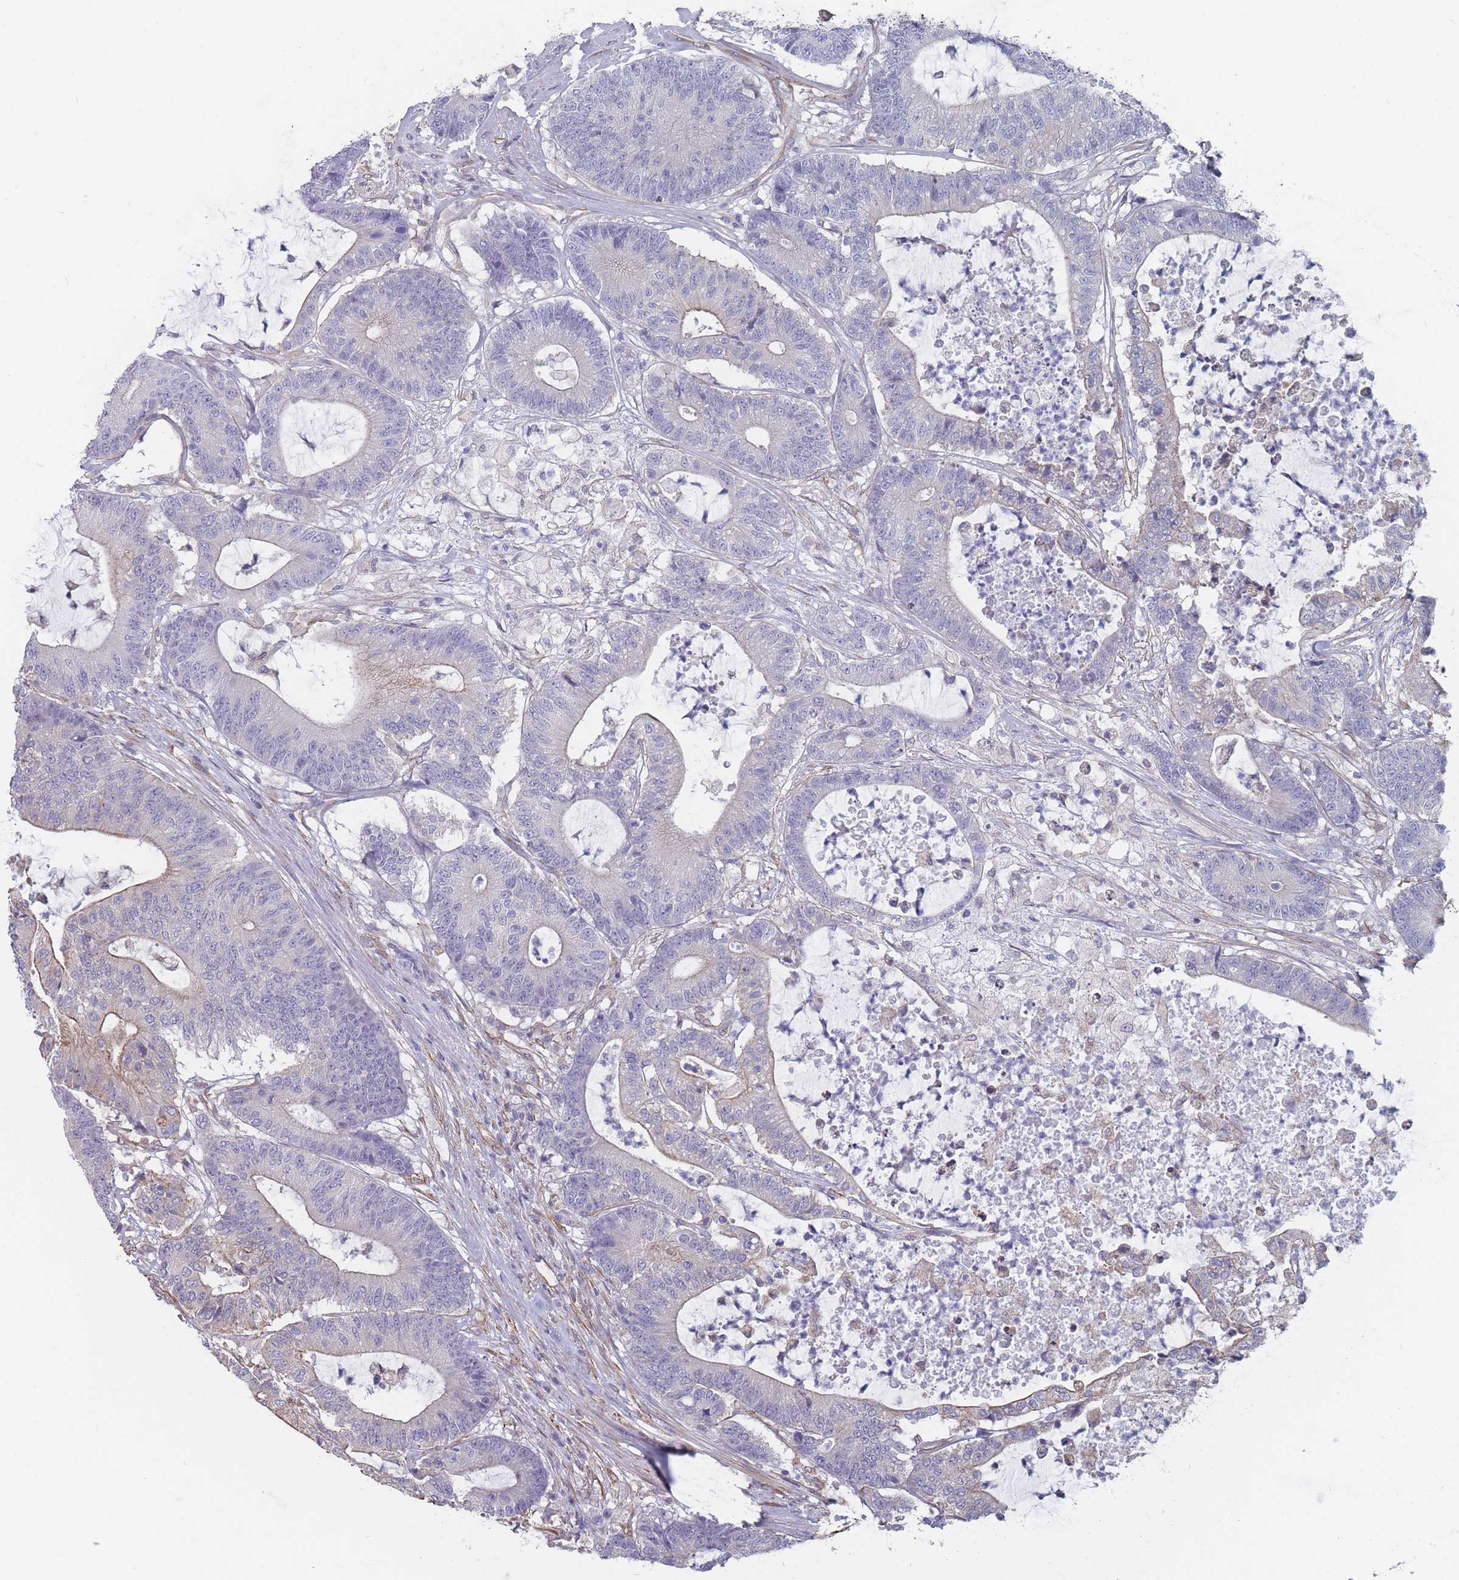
{"staining": {"intensity": "weak", "quantity": "<25%", "location": "cytoplasmic/membranous"}, "tissue": "colorectal cancer", "cell_type": "Tumor cells", "image_type": "cancer", "snomed": [{"axis": "morphology", "description": "Adenocarcinoma, NOS"}, {"axis": "topography", "description": "Colon"}], "caption": "Immunohistochemistry image of human colorectal adenocarcinoma stained for a protein (brown), which reveals no expression in tumor cells.", "gene": "SLC1A6", "patient": {"sex": "female", "age": 84}}